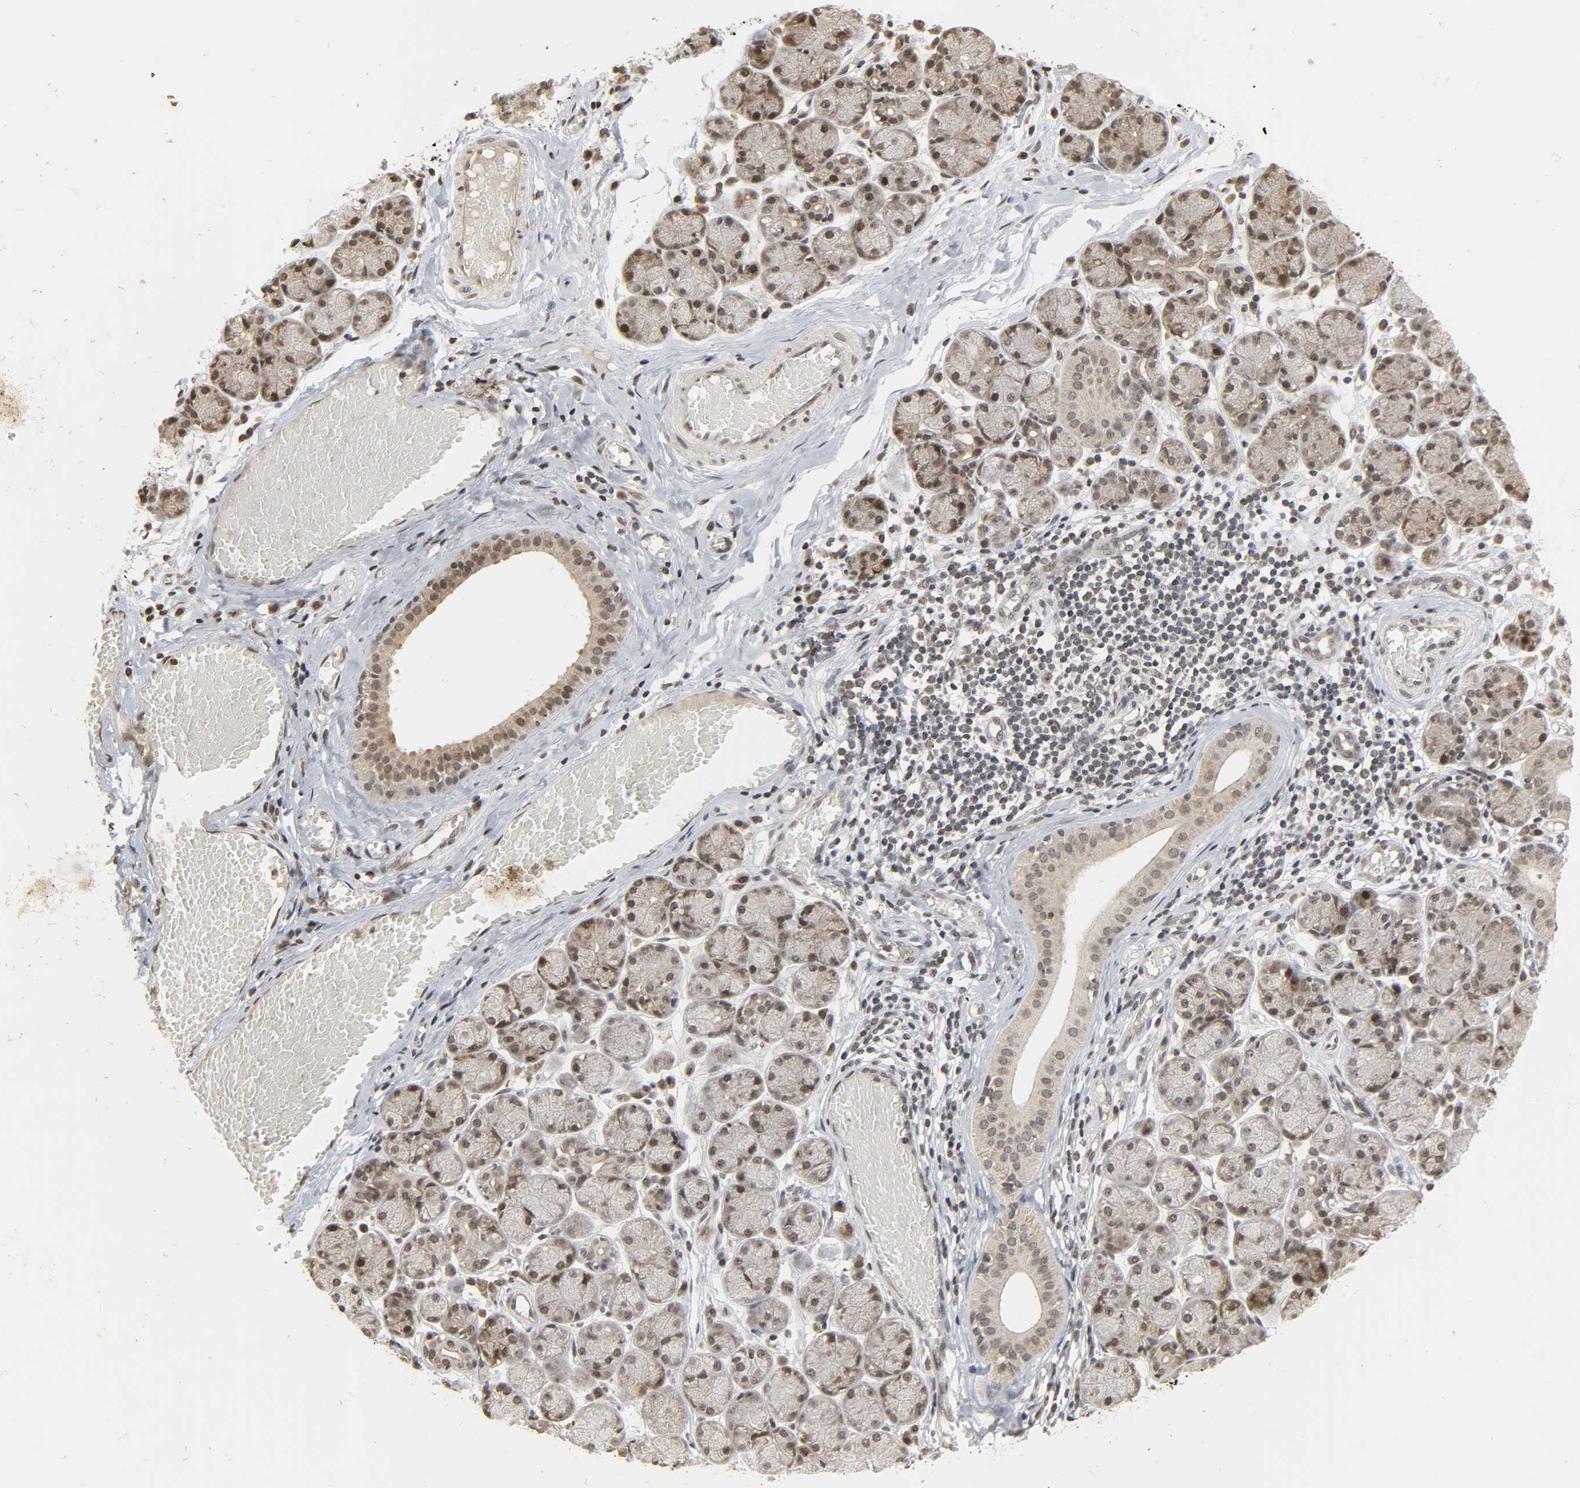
{"staining": {"intensity": "moderate", "quantity": "25%-75%", "location": "nuclear"}, "tissue": "salivary gland", "cell_type": "Glandular cells", "image_type": "normal", "snomed": [{"axis": "morphology", "description": "Normal tissue, NOS"}, {"axis": "topography", "description": "Salivary gland"}], "caption": "This image demonstrates immunohistochemistry staining of normal human salivary gland, with medium moderate nuclear positivity in approximately 25%-75% of glandular cells.", "gene": "XRCC1", "patient": {"sex": "female", "age": 24}}